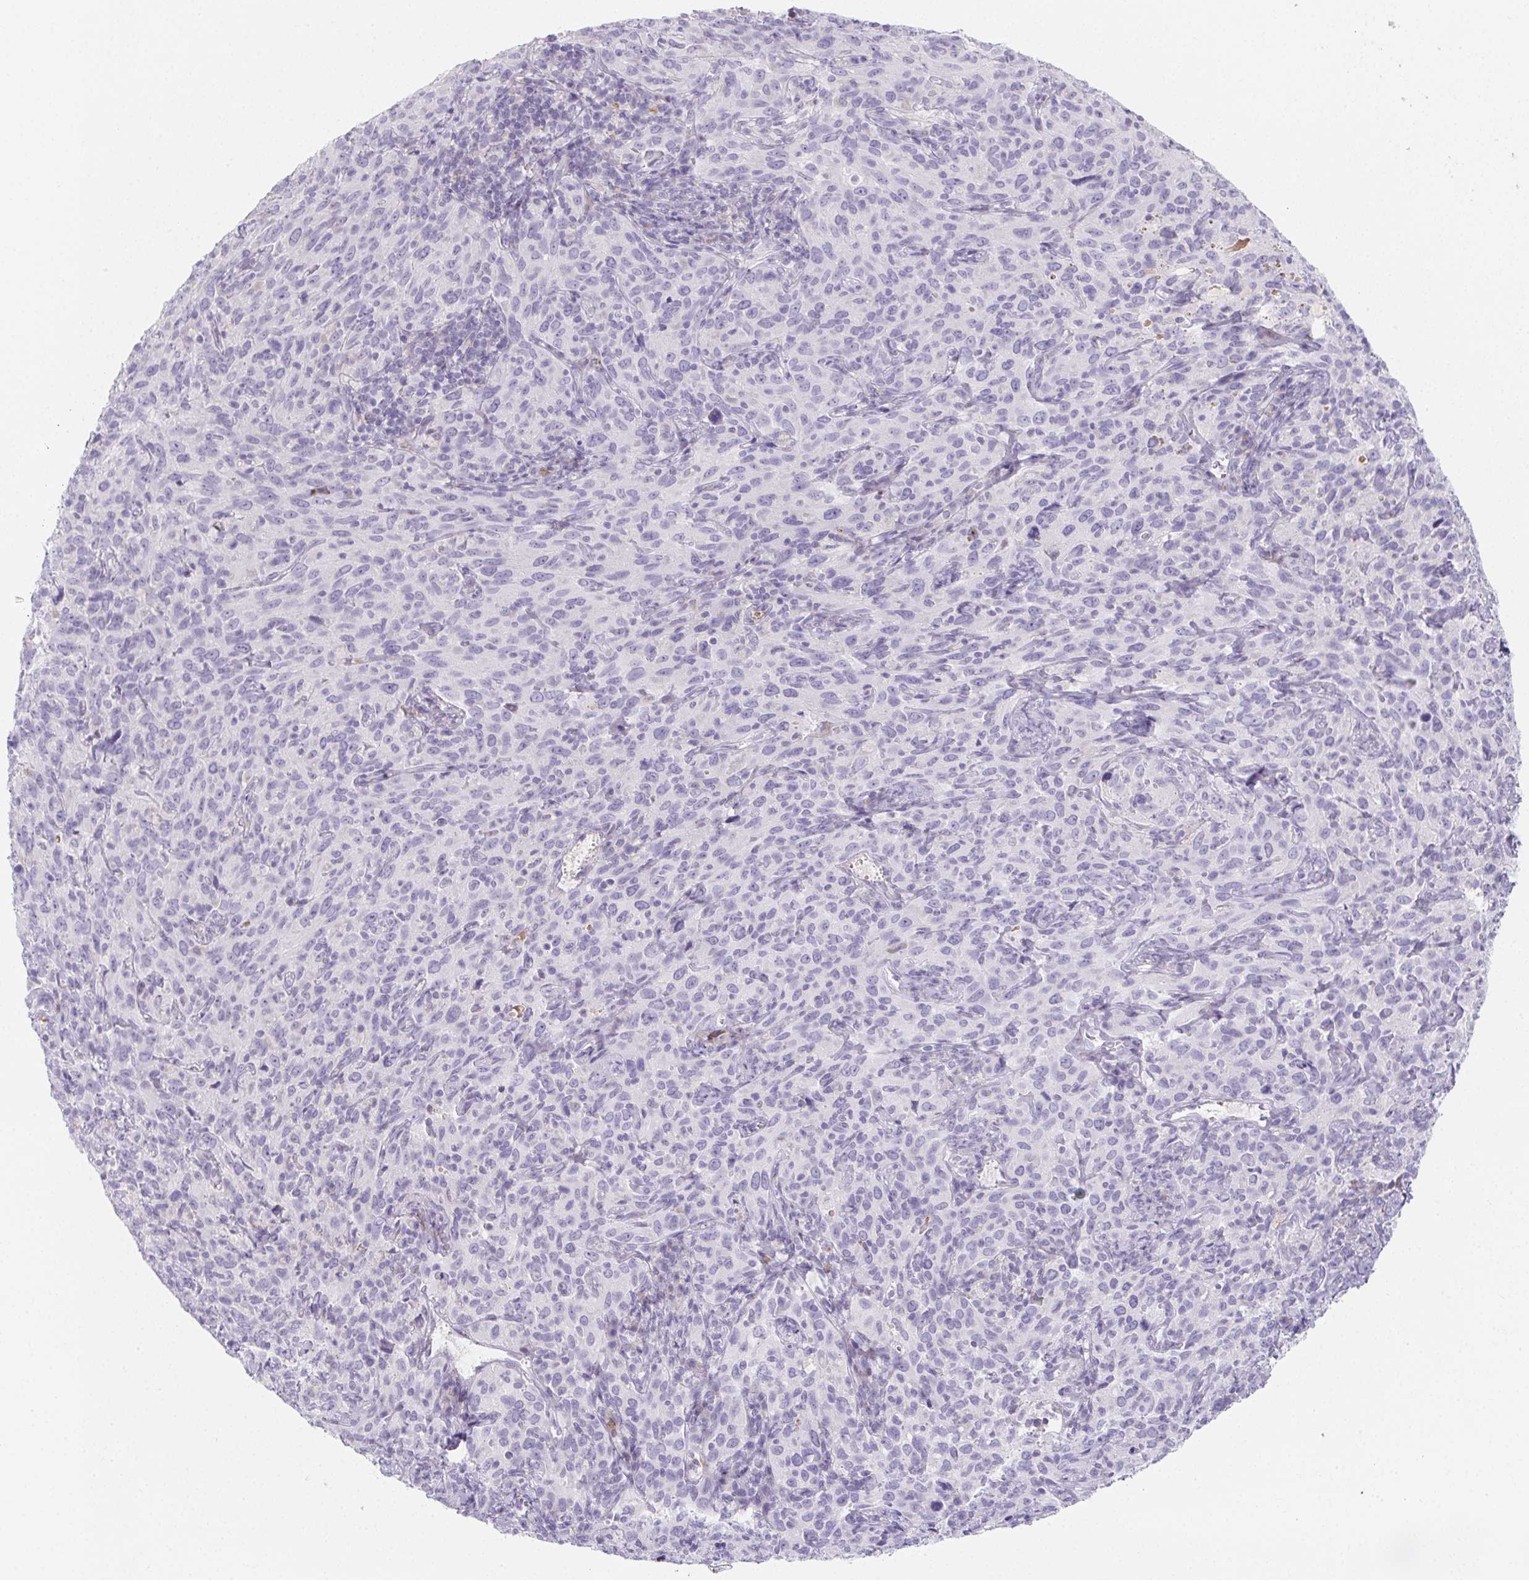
{"staining": {"intensity": "negative", "quantity": "none", "location": "none"}, "tissue": "cervical cancer", "cell_type": "Tumor cells", "image_type": "cancer", "snomed": [{"axis": "morphology", "description": "Squamous cell carcinoma, NOS"}, {"axis": "topography", "description": "Cervix"}], "caption": "Tumor cells show no significant staining in cervical squamous cell carcinoma.", "gene": "ITIH2", "patient": {"sex": "female", "age": 51}}